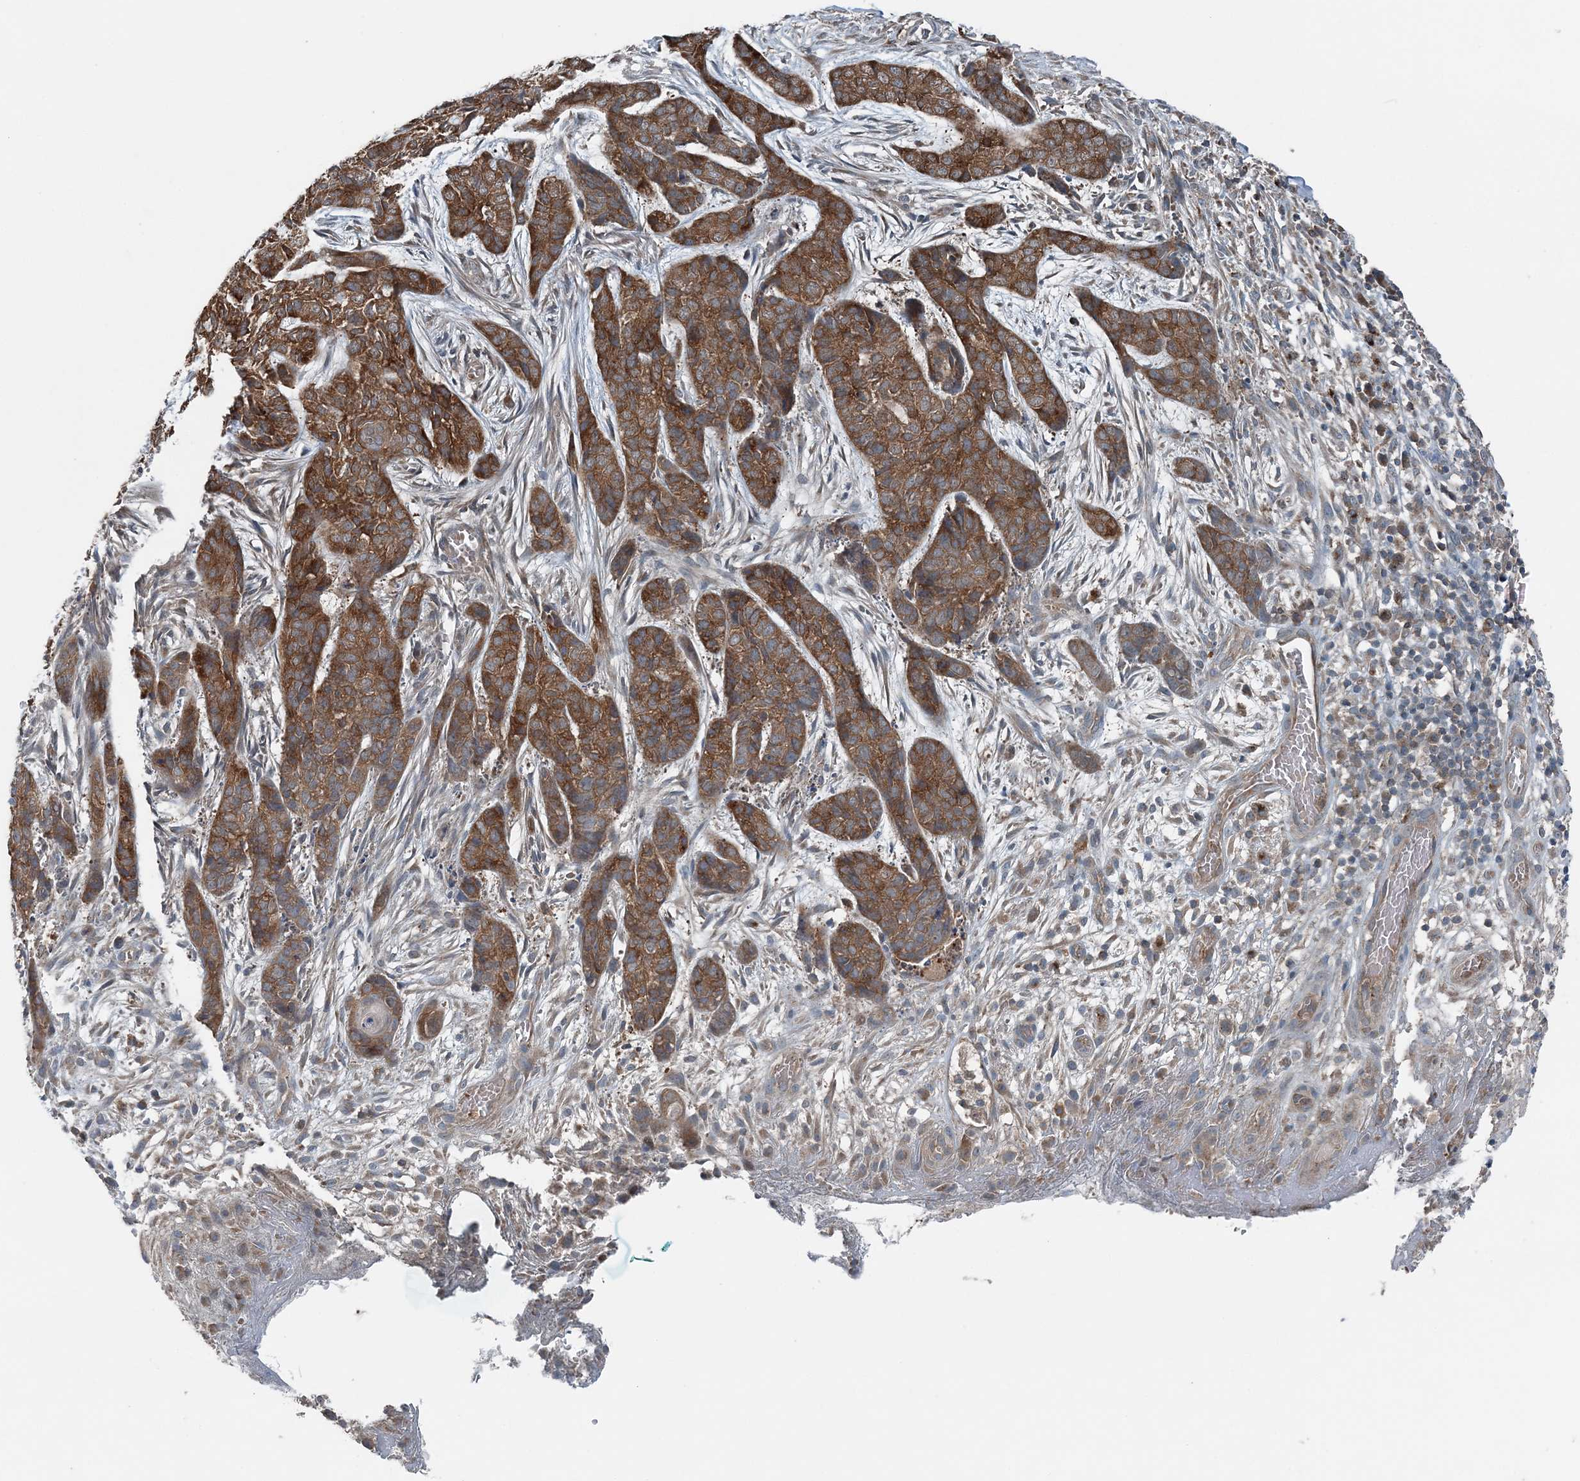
{"staining": {"intensity": "moderate", "quantity": ">75%", "location": "cytoplasmic/membranous"}, "tissue": "skin cancer", "cell_type": "Tumor cells", "image_type": "cancer", "snomed": [{"axis": "morphology", "description": "Basal cell carcinoma"}, {"axis": "topography", "description": "Skin"}], "caption": "A high-resolution image shows immunohistochemistry staining of skin cancer (basal cell carcinoma), which exhibits moderate cytoplasmic/membranous expression in approximately >75% of tumor cells.", "gene": "ASNSD1", "patient": {"sex": "female", "age": 64}}